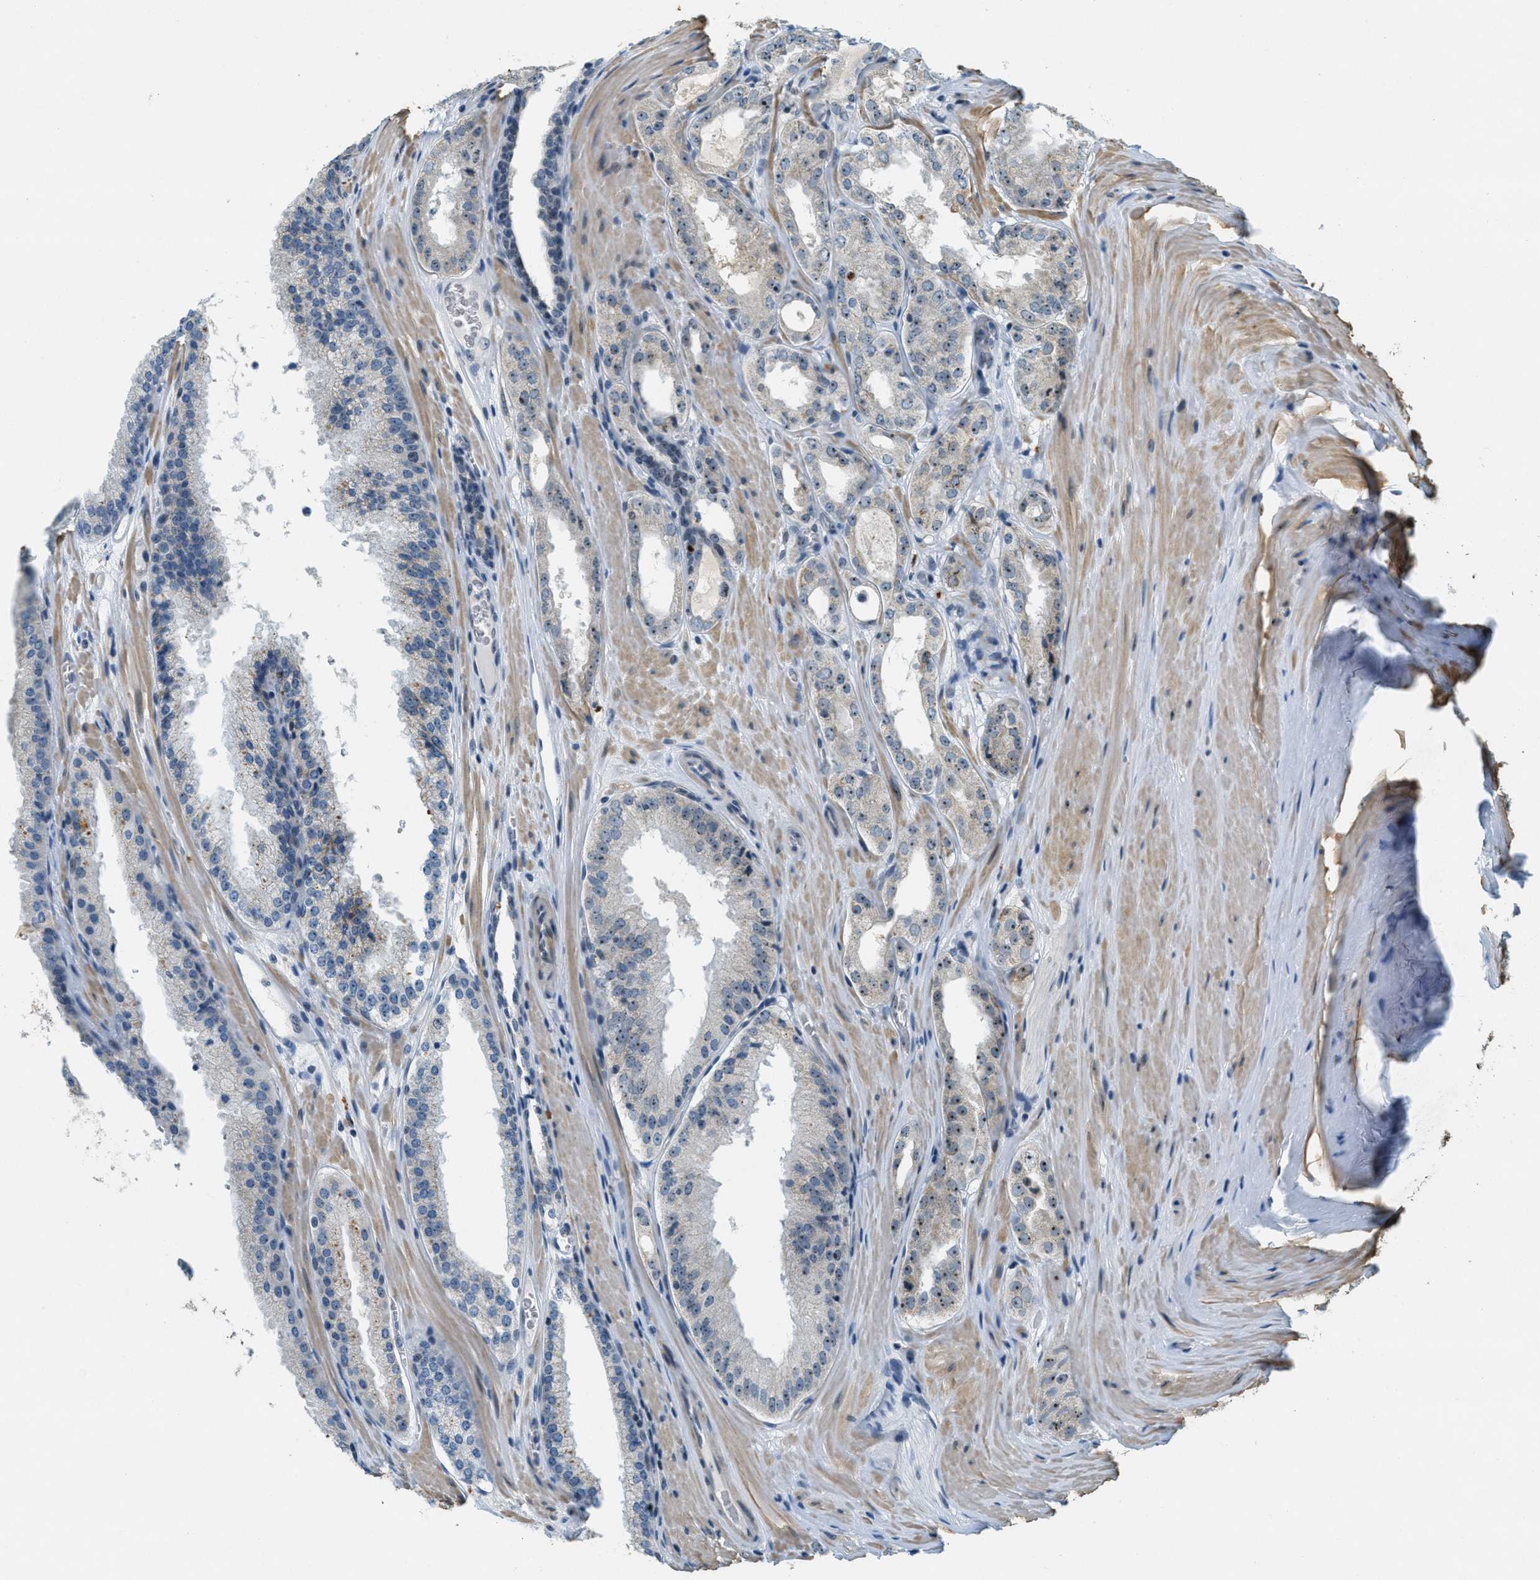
{"staining": {"intensity": "weak", "quantity": "25%-75%", "location": "nuclear"}, "tissue": "prostate cancer", "cell_type": "Tumor cells", "image_type": "cancer", "snomed": [{"axis": "morphology", "description": "Adenocarcinoma, High grade"}, {"axis": "topography", "description": "Prostate"}], "caption": "A low amount of weak nuclear expression is seen in about 25%-75% of tumor cells in prostate cancer tissue.", "gene": "DDX47", "patient": {"sex": "male", "age": 65}}